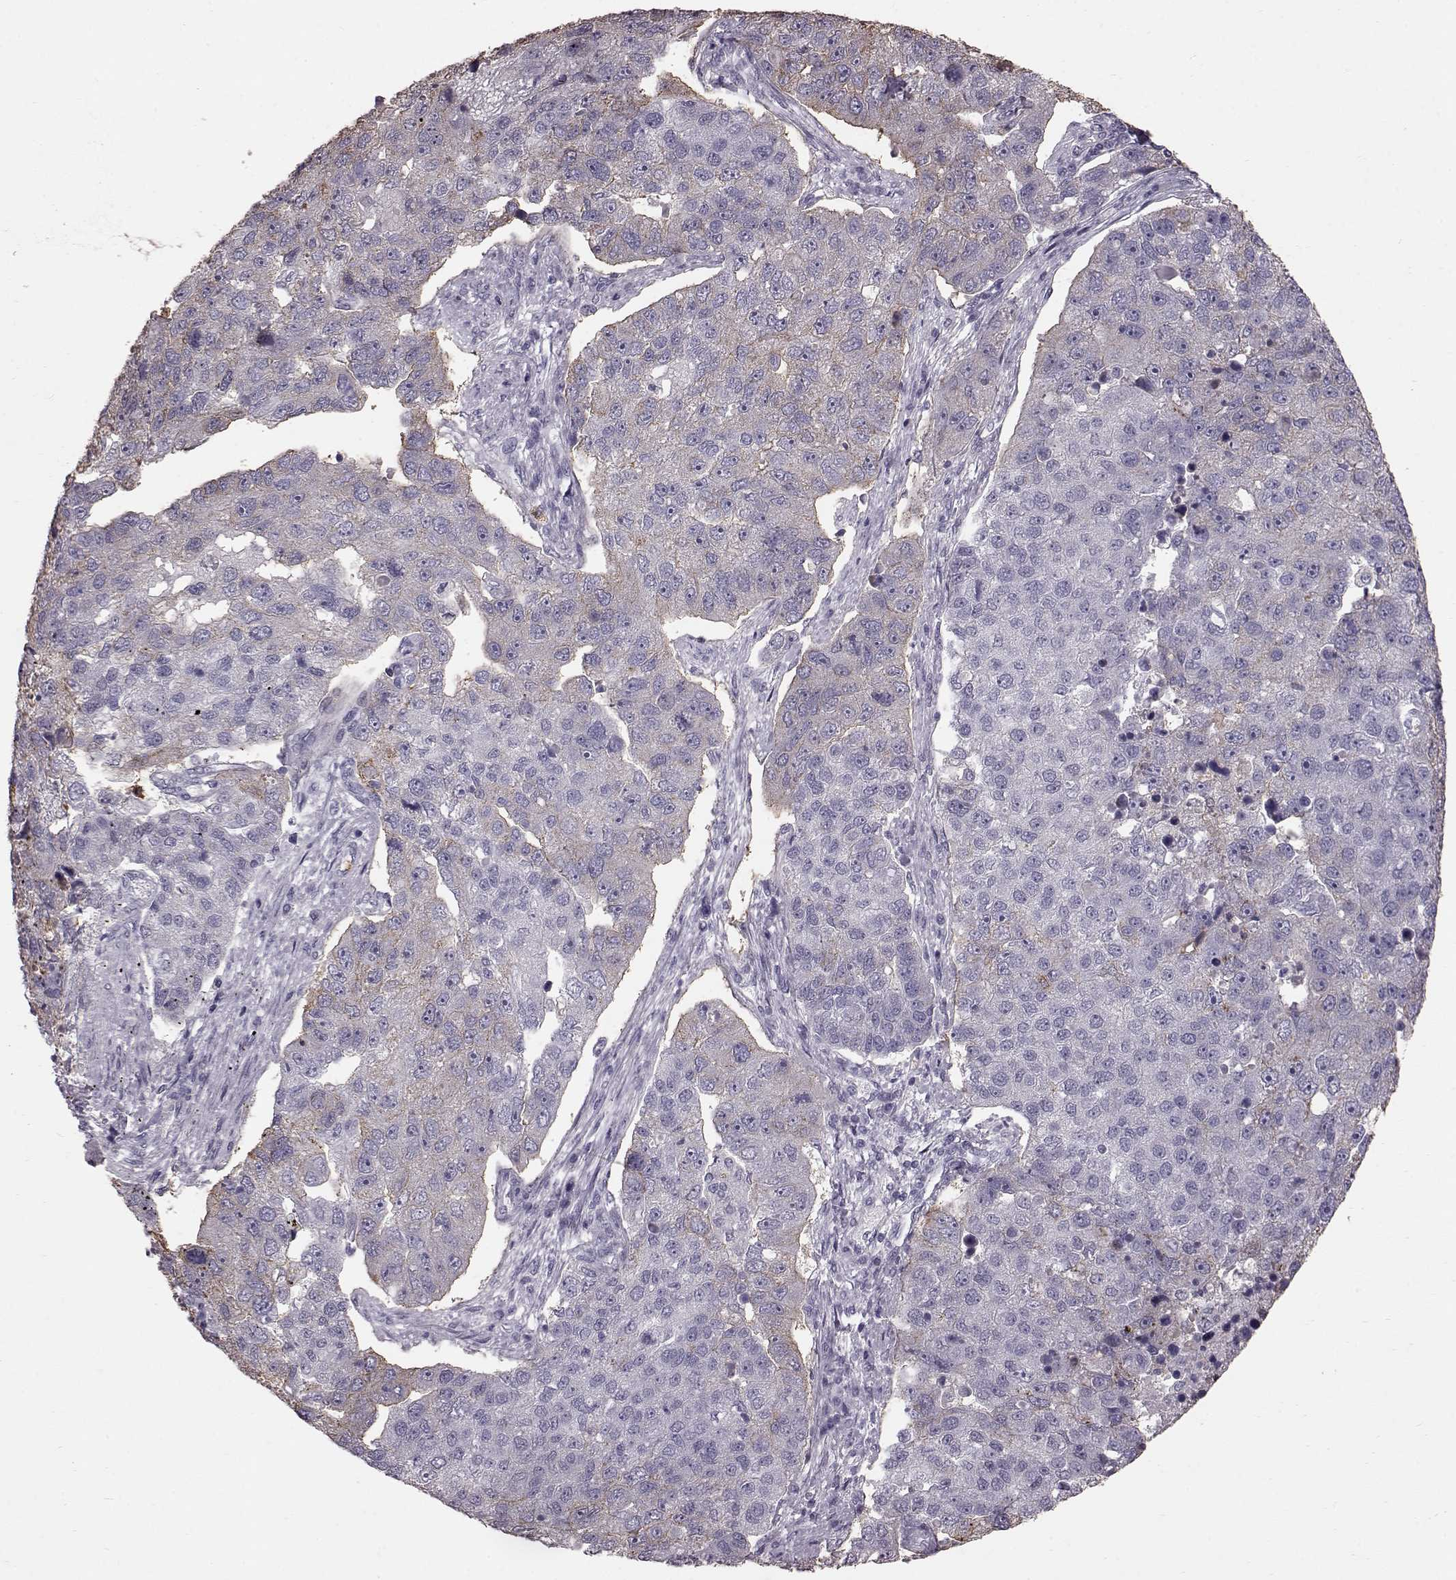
{"staining": {"intensity": "negative", "quantity": "none", "location": "none"}, "tissue": "pancreatic cancer", "cell_type": "Tumor cells", "image_type": "cancer", "snomed": [{"axis": "morphology", "description": "Adenocarcinoma, NOS"}, {"axis": "topography", "description": "Pancreas"}], "caption": "Photomicrograph shows no significant protein staining in tumor cells of pancreatic cancer.", "gene": "FUT4", "patient": {"sex": "female", "age": 61}}